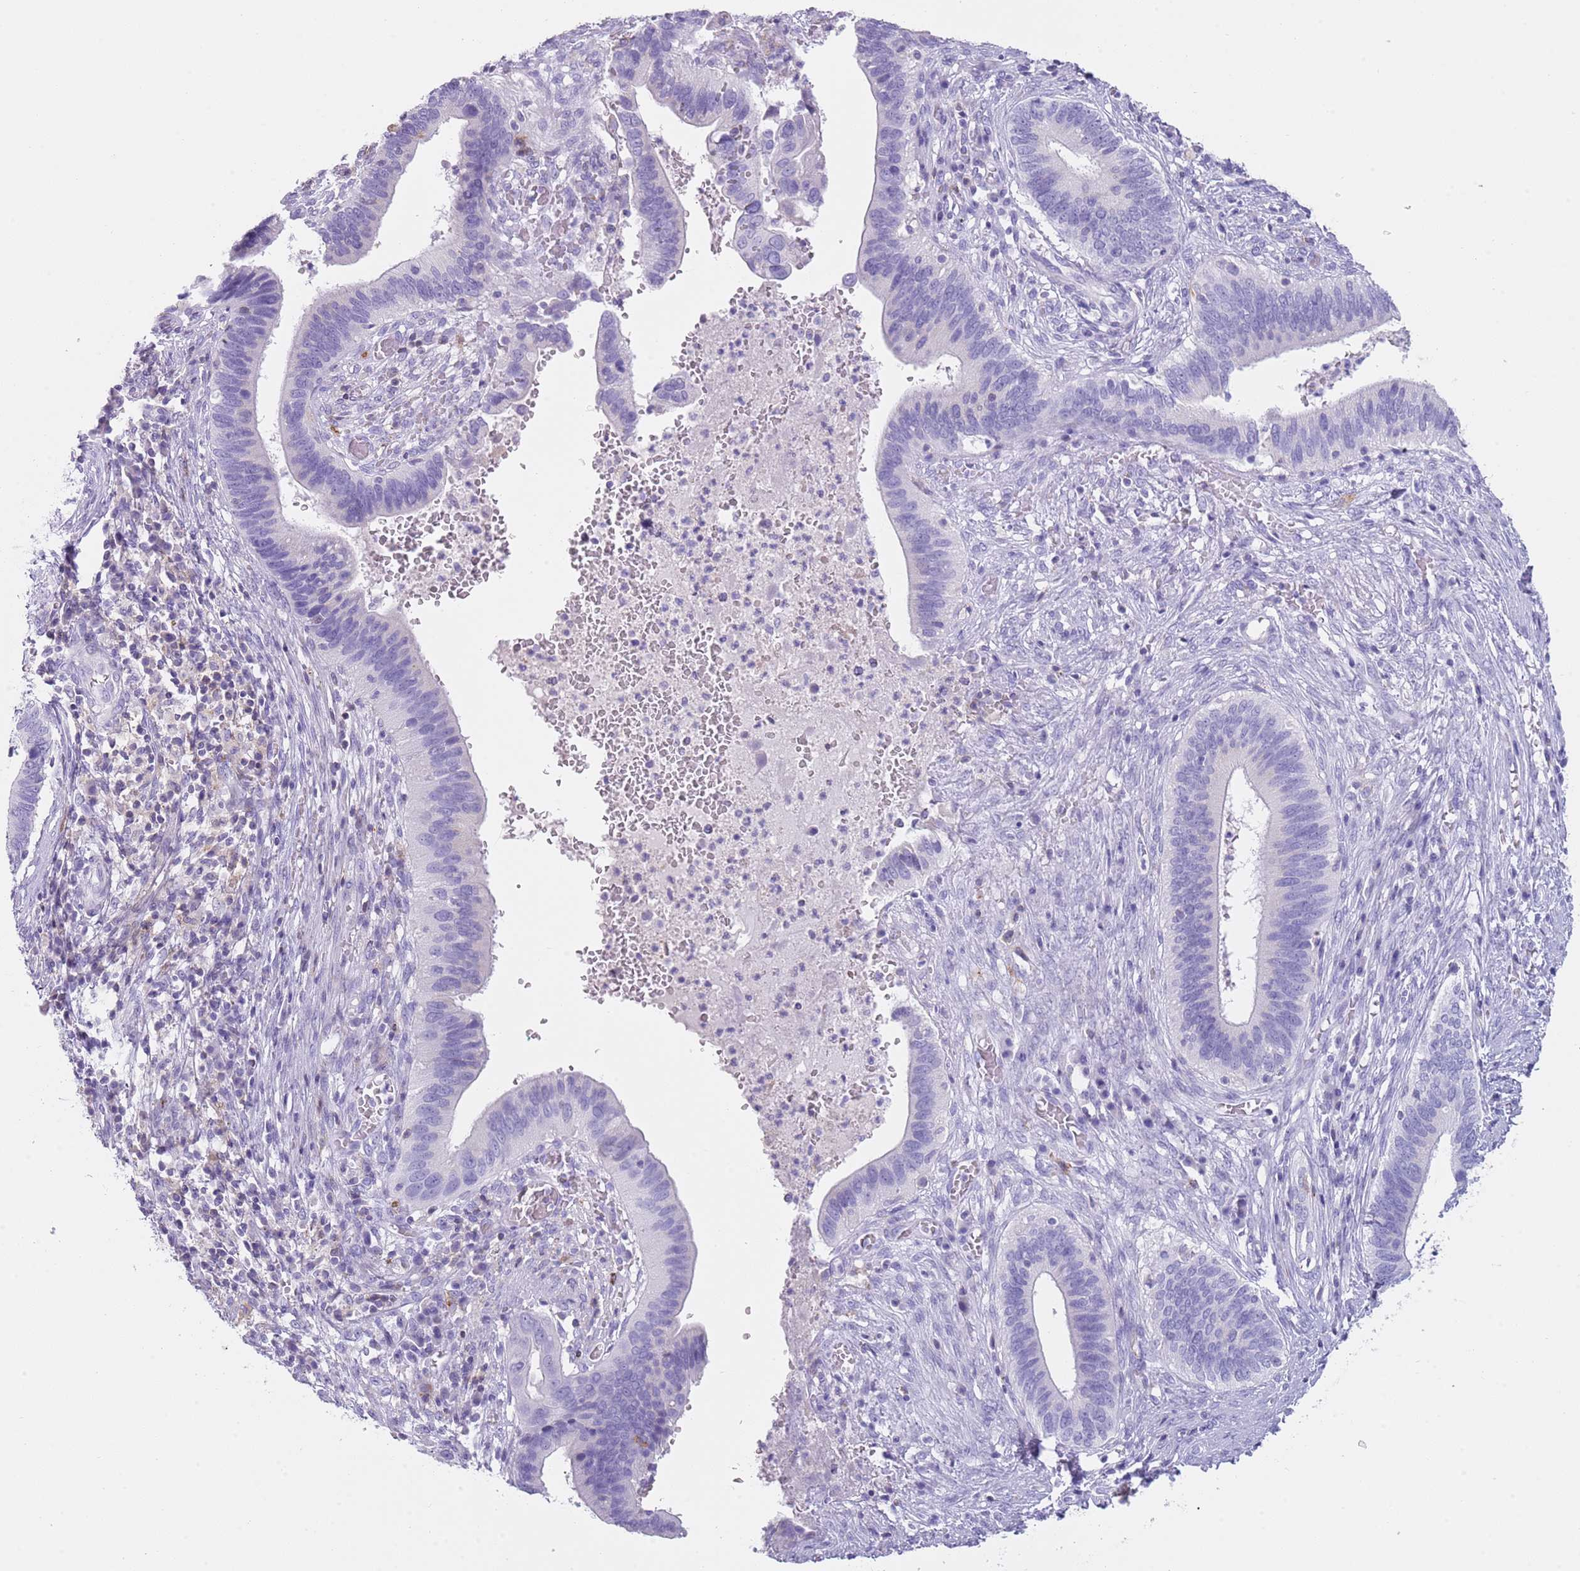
{"staining": {"intensity": "negative", "quantity": "none", "location": "none"}, "tissue": "cervical cancer", "cell_type": "Tumor cells", "image_type": "cancer", "snomed": [{"axis": "morphology", "description": "Adenocarcinoma, NOS"}, {"axis": "topography", "description": "Cervix"}], "caption": "DAB (3,3'-diaminobenzidine) immunohistochemical staining of cervical adenocarcinoma displays no significant staining in tumor cells.", "gene": "NBPF20", "patient": {"sex": "female", "age": 42}}